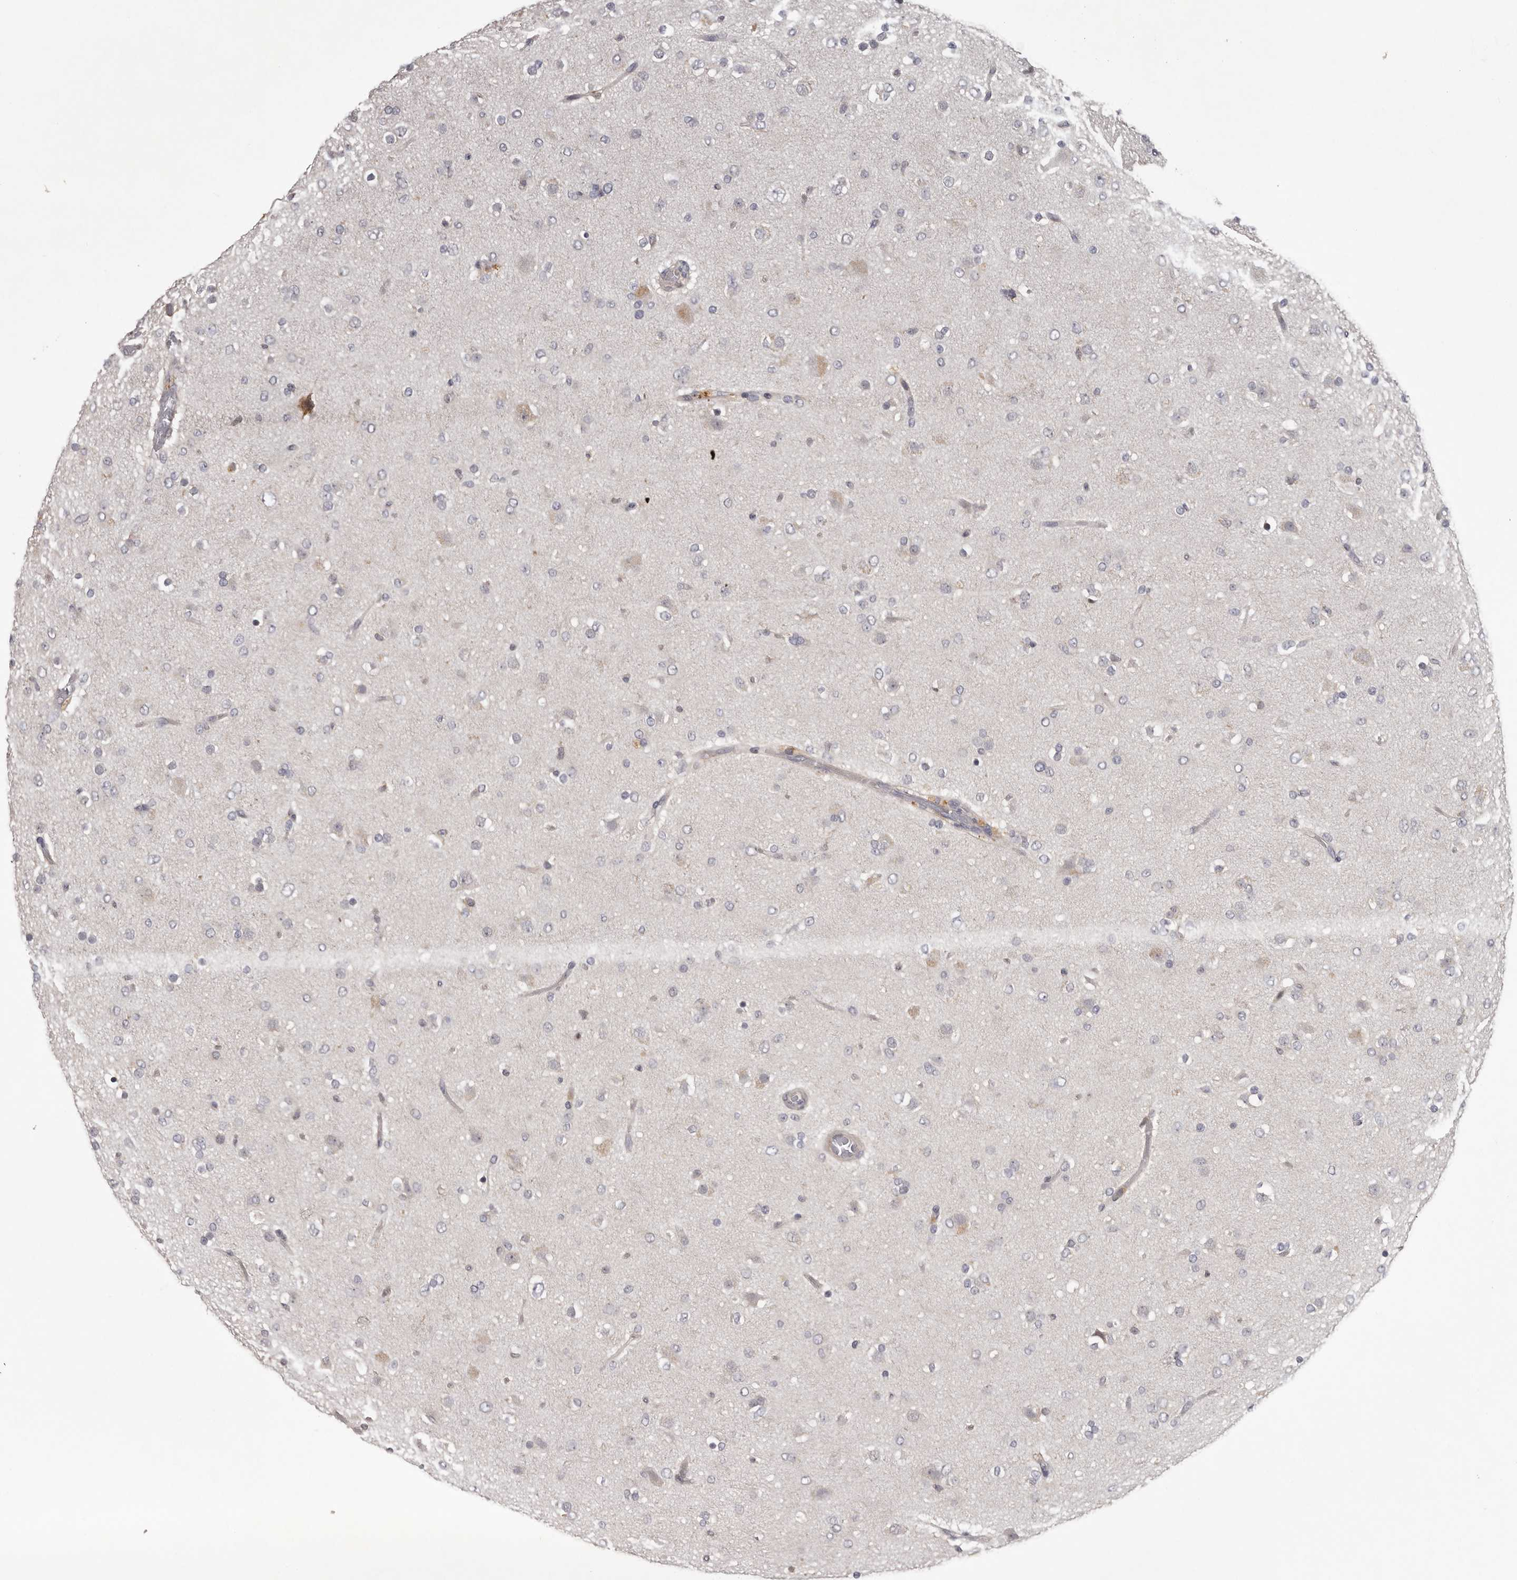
{"staining": {"intensity": "negative", "quantity": "none", "location": "none"}, "tissue": "glioma", "cell_type": "Tumor cells", "image_type": "cancer", "snomed": [{"axis": "morphology", "description": "Glioma, malignant, Low grade"}, {"axis": "topography", "description": "Brain"}], "caption": "A high-resolution histopathology image shows IHC staining of glioma, which exhibits no significant expression in tumor cells.", "gene": "ANKRD44", "patient": {"sex": "male", "age": 65}}